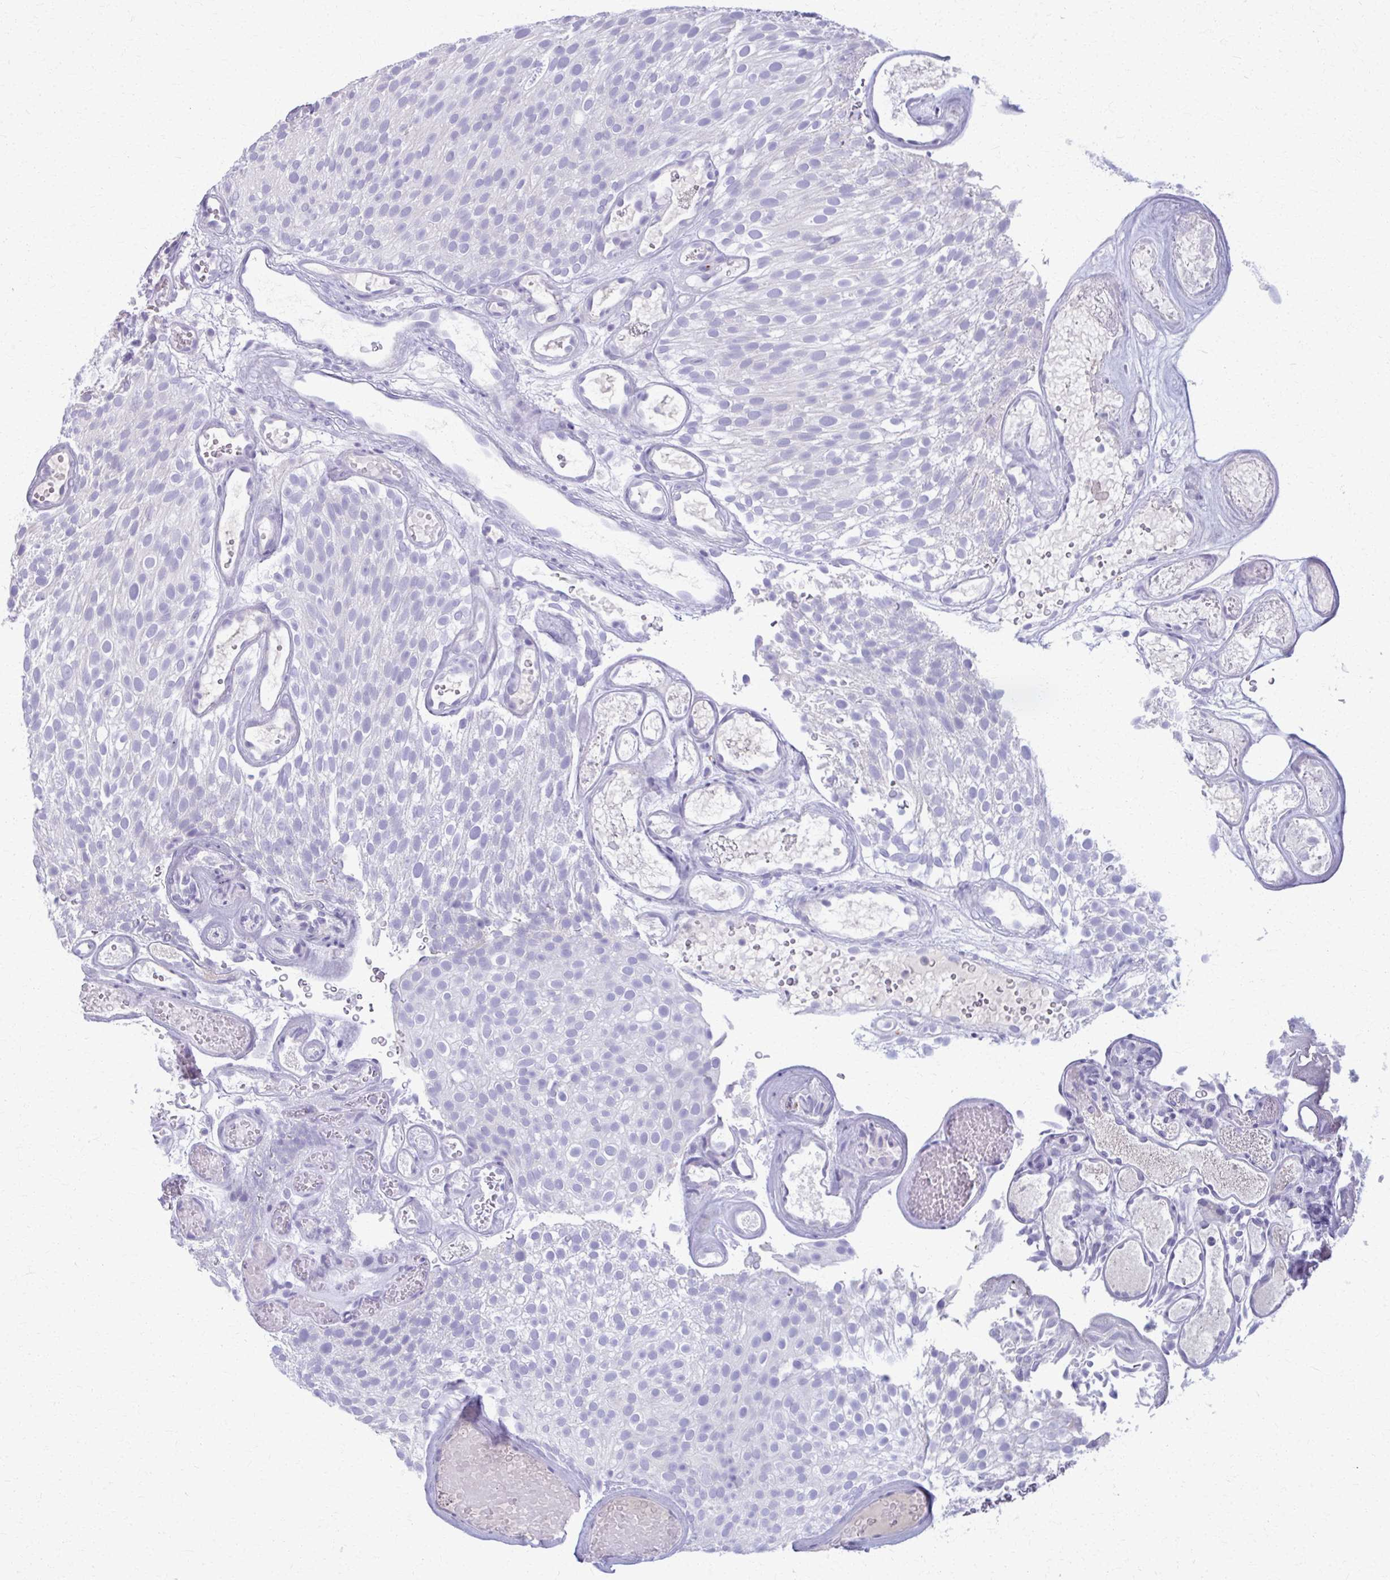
{"staining": {"intensity": "negative", "quantity": "none", "location": "none"}, "tissue": "urothelial cancer", "cell_type": "Tumor cells", "image_type": "cancer", "snomed": [{"axis": "morphology", "description": "Urothelial carcinoma, Low grade"}, {"axis": "topography", "description": "Urinary bladder"}], "caption": "Immunohistochemistry (IHC) image of human urothelial carcinoma (low-grade) stained for a protein (brown), which reveals no staining in tumor cells. (Immunohistochemistry, brightfield microscopy, high magnification).", "gene": "OR4M1", "patient": {"sex": "male", "age": 78}}